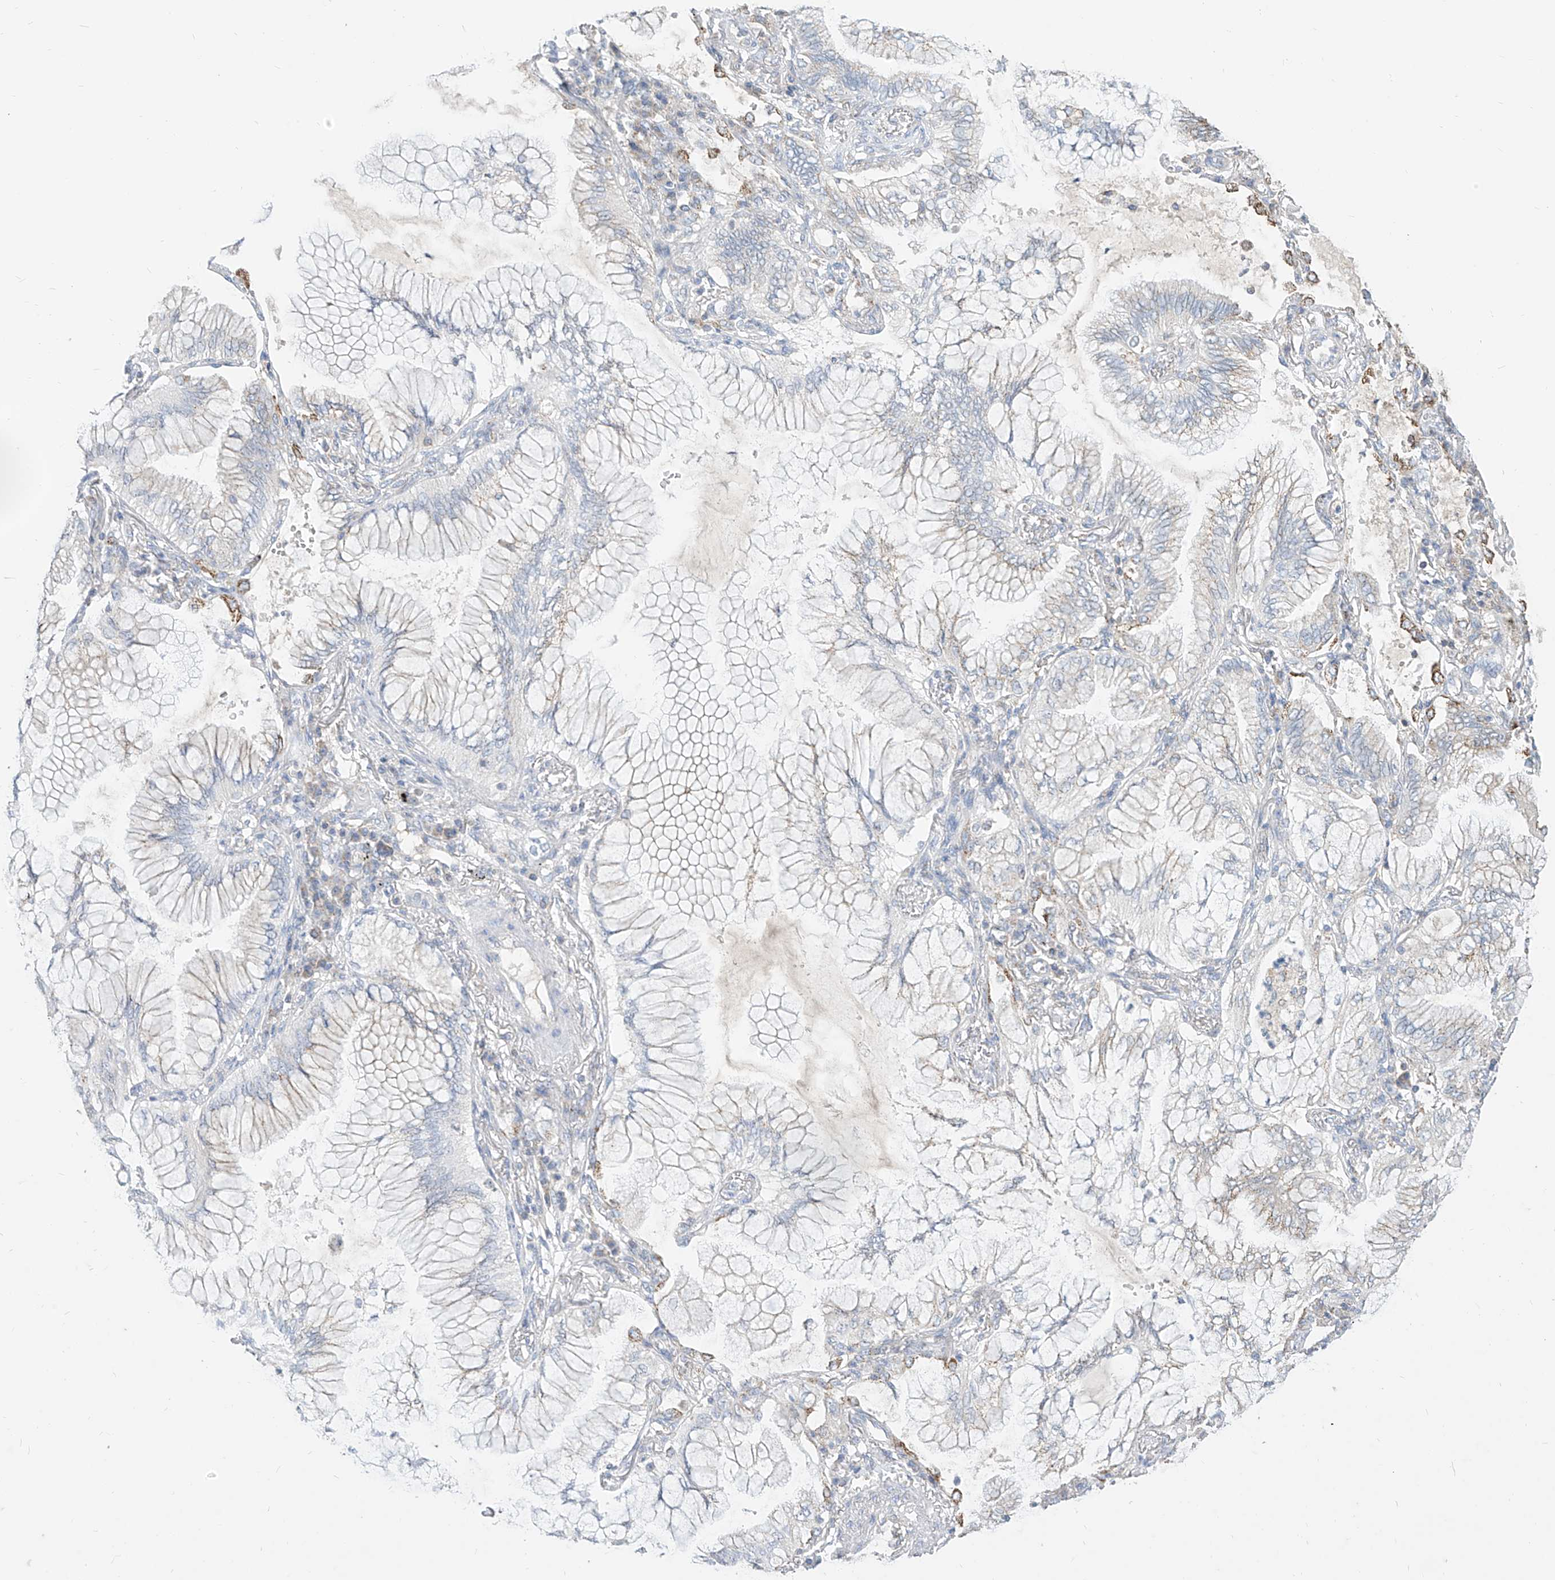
{"staining": {"intensity": "negative", "quantity": "none", "location": "none"}, "tissue": "lung cancer", "cell_type": "Tumor cells", "image_type": "cancer", "snomed": [{"axis": "morphology", "description": "Adenocarcinoma, NOS"}, {"axis": "topography", "description": "Lung"}], "caption": "Immunohistochemistry (IHC) of lung cancer reveals no staining in tumor cells.", "gene": "RASA2", "patient": {"sex": "female", "age": 70}}